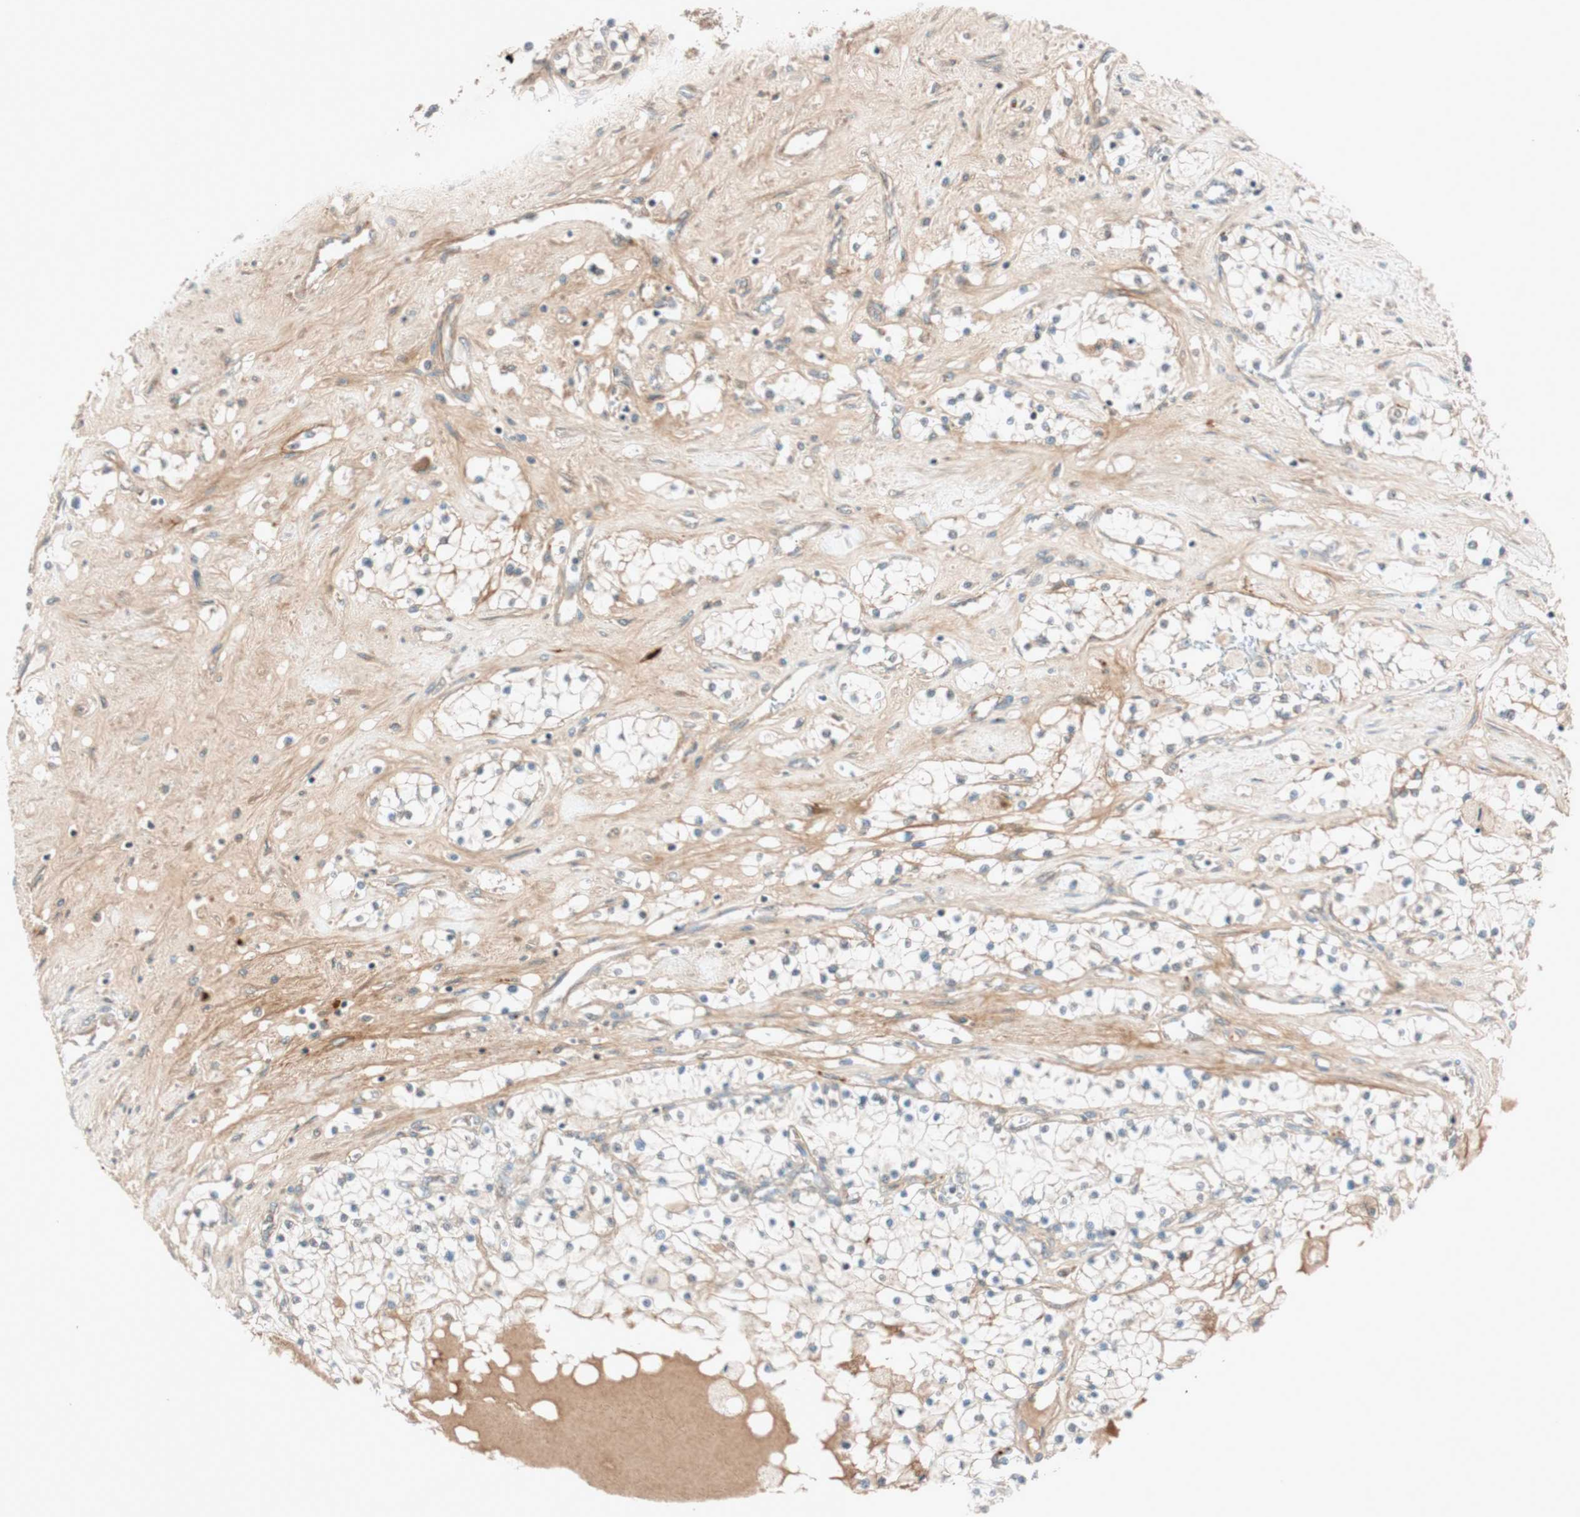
{"staining": {"intensity": "negative", "quantity": "none", "location": "none"}, "tissue": "renal cancer", "cell_type": "Tumor cells", "image_type": "cancer", "snomed": [{"axis": "morphology", "description": "Adenocarcinoma, NOS"}, {"axis": "topography", "description": "Kidney"}], "caption": "Tumor cells show no significant positivity in renal cancer. (DAB (3,3'-diaminobenzidine) immunohistochemistry, high magnification).", "gene": "EPHA6", "patient": {"sex": "male", "age": 68}}